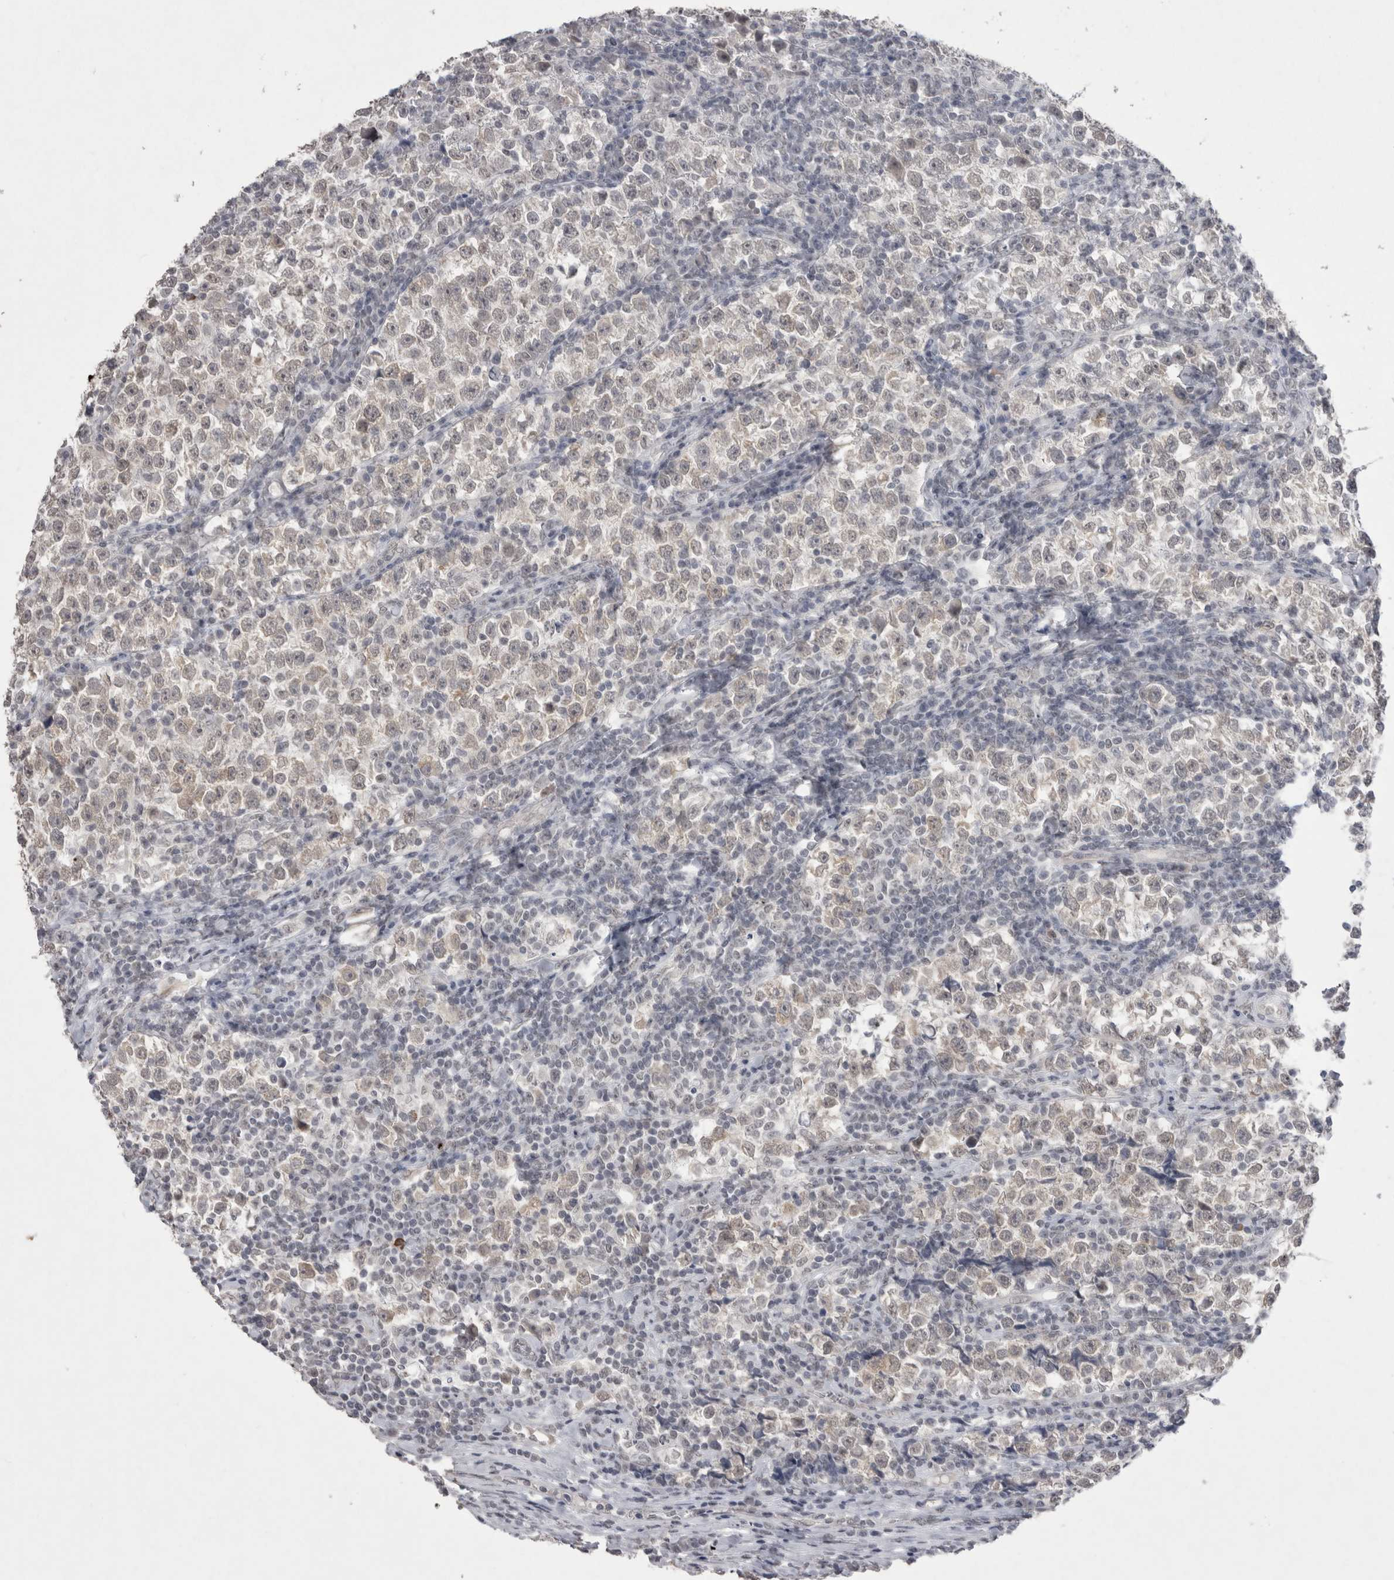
{"staining": {"intensity": "weak", "quantity": ">75%", "location": "cytoplasmic/membranous,nuclear"}, "tissue": "testis cancer", "cell_type": "Tumor cells", "image_type": "cancer", "snomed": [{"axis": "morphology", "description": "Normal tissue, NOS"}, {"axis": "morphology", "description": "Seminoma, NOS"}, {"axis": "topography", "description": "Testis"}], "caption": "Testis seminoma tissue demonstrates weak cytoplasmic/membranous and nuclear expression in about >75% of tumor cells, visualized by immunohistochemistry. The protein of interest is stained brown, and the nuclei are stained in blue (DAB IHC with brightfield microscopy, high magnification).", "gene": "DDX4", "patient": {"sex": "male", "age": 43}}